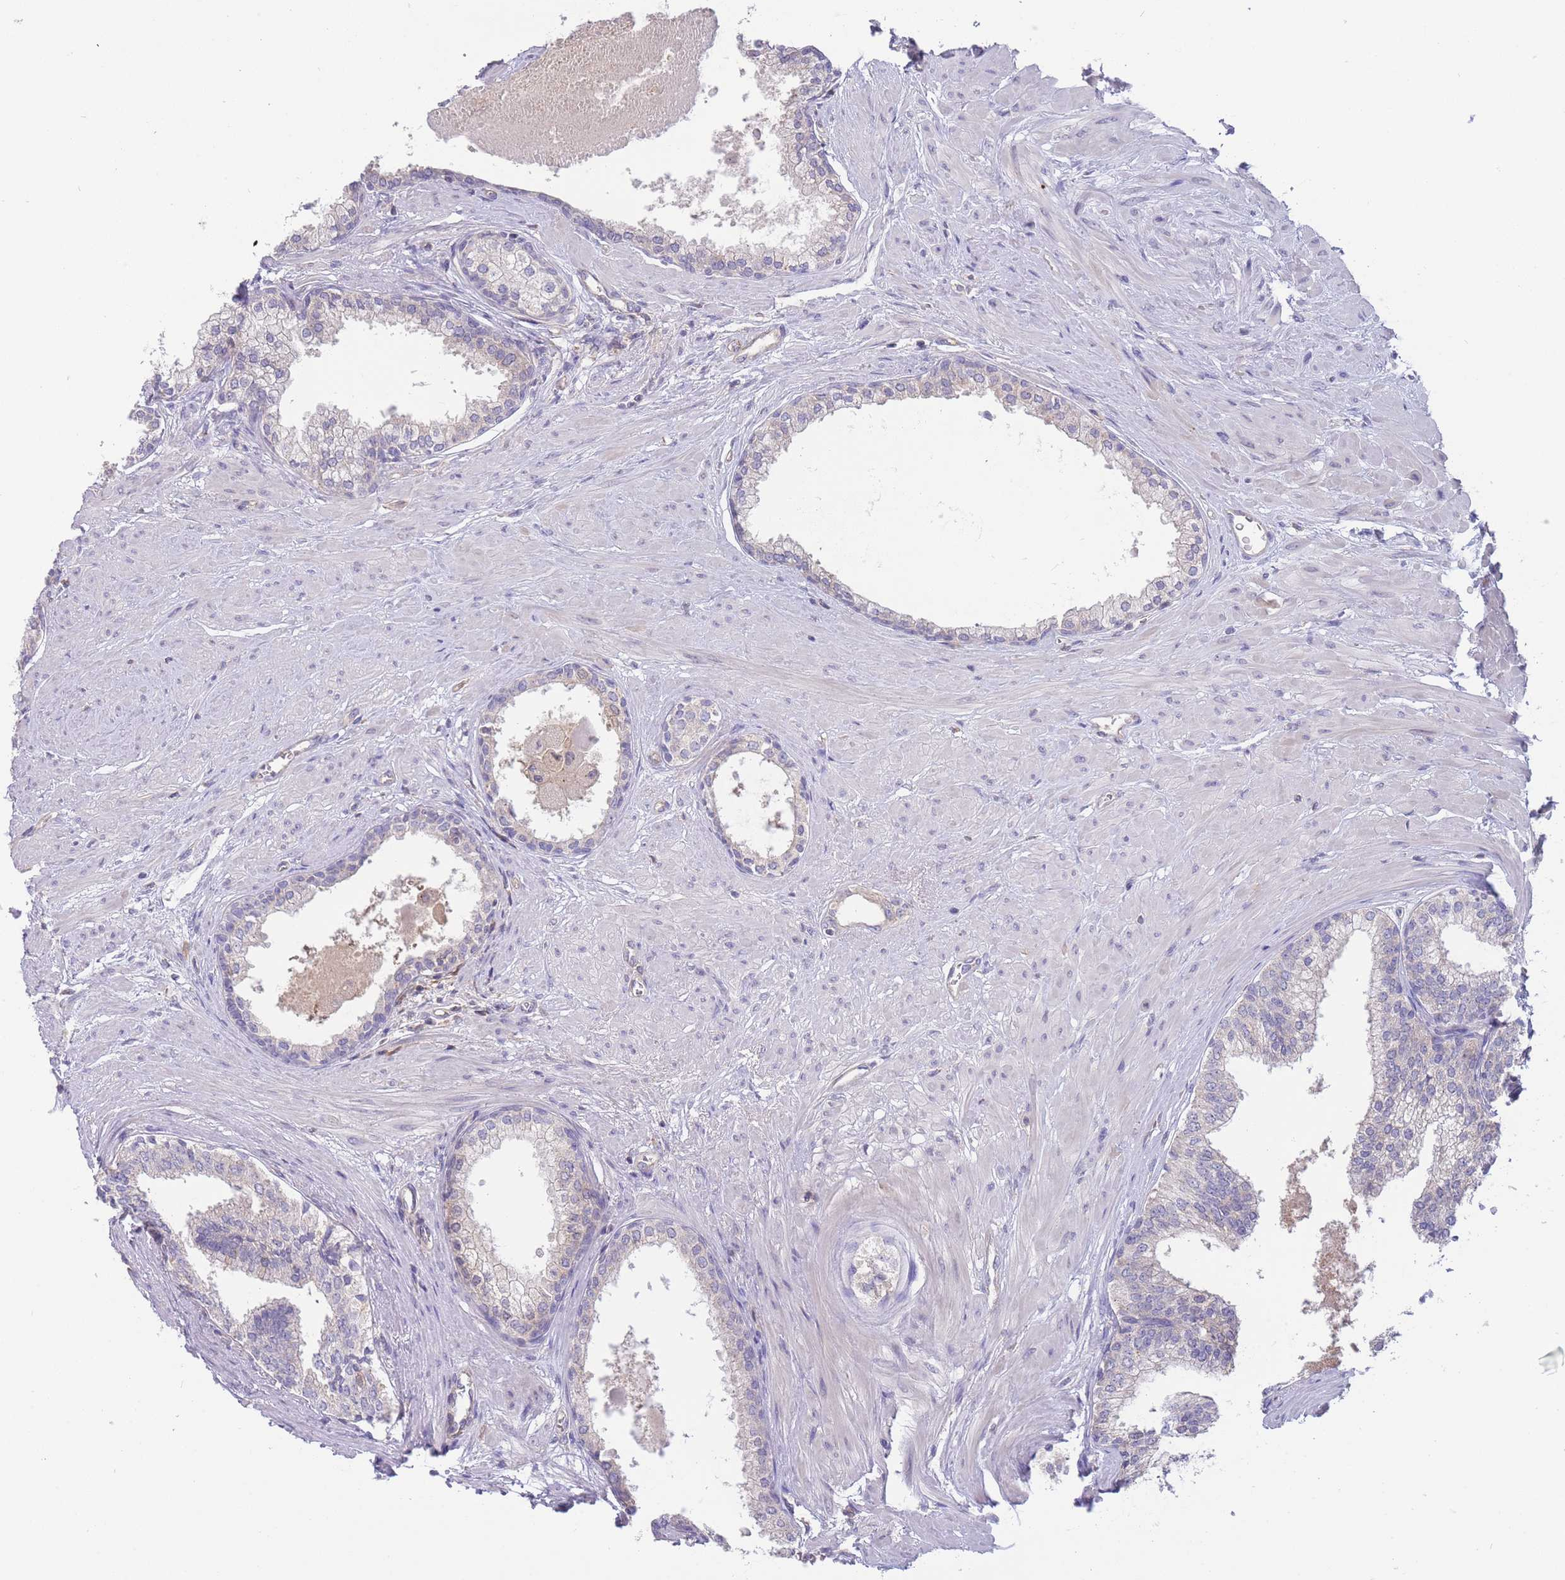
{"staining": {"intensity": "negative", "quantity": "none", "location": "none"}, "tissue": "prostate", "cell_type": "Glandular cells", "image_type": "normal", "snomed": [{"axis": "morphology", "description": "Normal tissue, NOS"}, {"axis": "topography", "description": "Prostate"}], "caption": "The immunohistochemistry (IHC) histopathology image has no significant expression in glandular cells of prostate.", "gene": "NDUFAF5", "patient": {"sex": "male", "age": 57}}